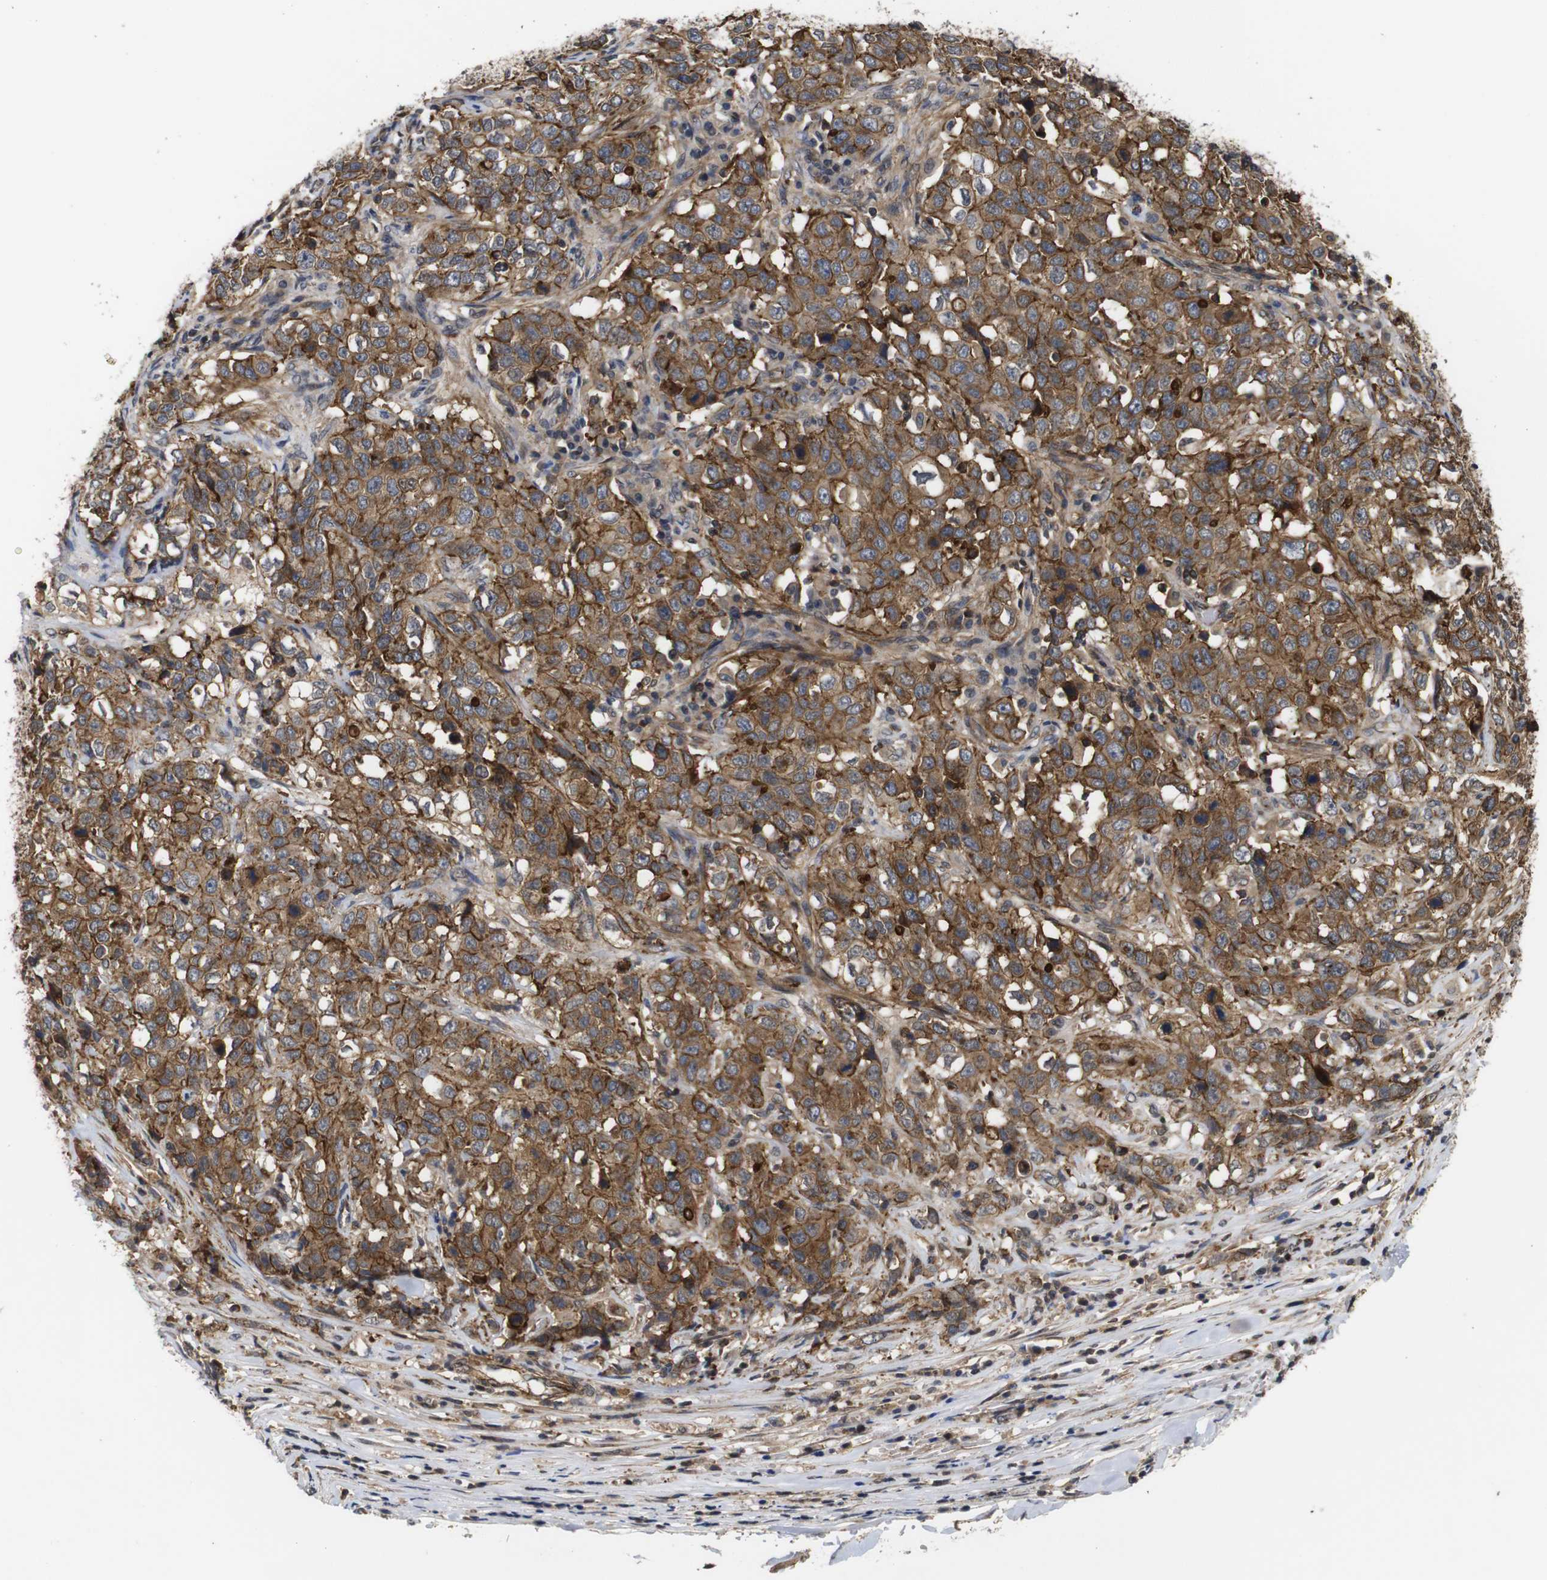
{"staining": {"intensity": "moderate", "quantity": ">75%", "location": "cytoplasmic/membranous"}, "tissue": "stomach cancer", "cell_type": "Tumor cells", "image_type": "cancer", "snomed": [{"axis": "morphology", "description": "Adenocarcinoma, NOS"}, {"axis": "topography", "description": "Stomach"}], "caption": "This image reveals immunohistochemistry (IHC) staining of human stomach cancer (adenocarcinoma), with medium moderate cytoplasmic/membranous staining in approximately >75% of tumor cells.", "gene": "NANOS1", "patient": {"sex": "male", "age": 48}}